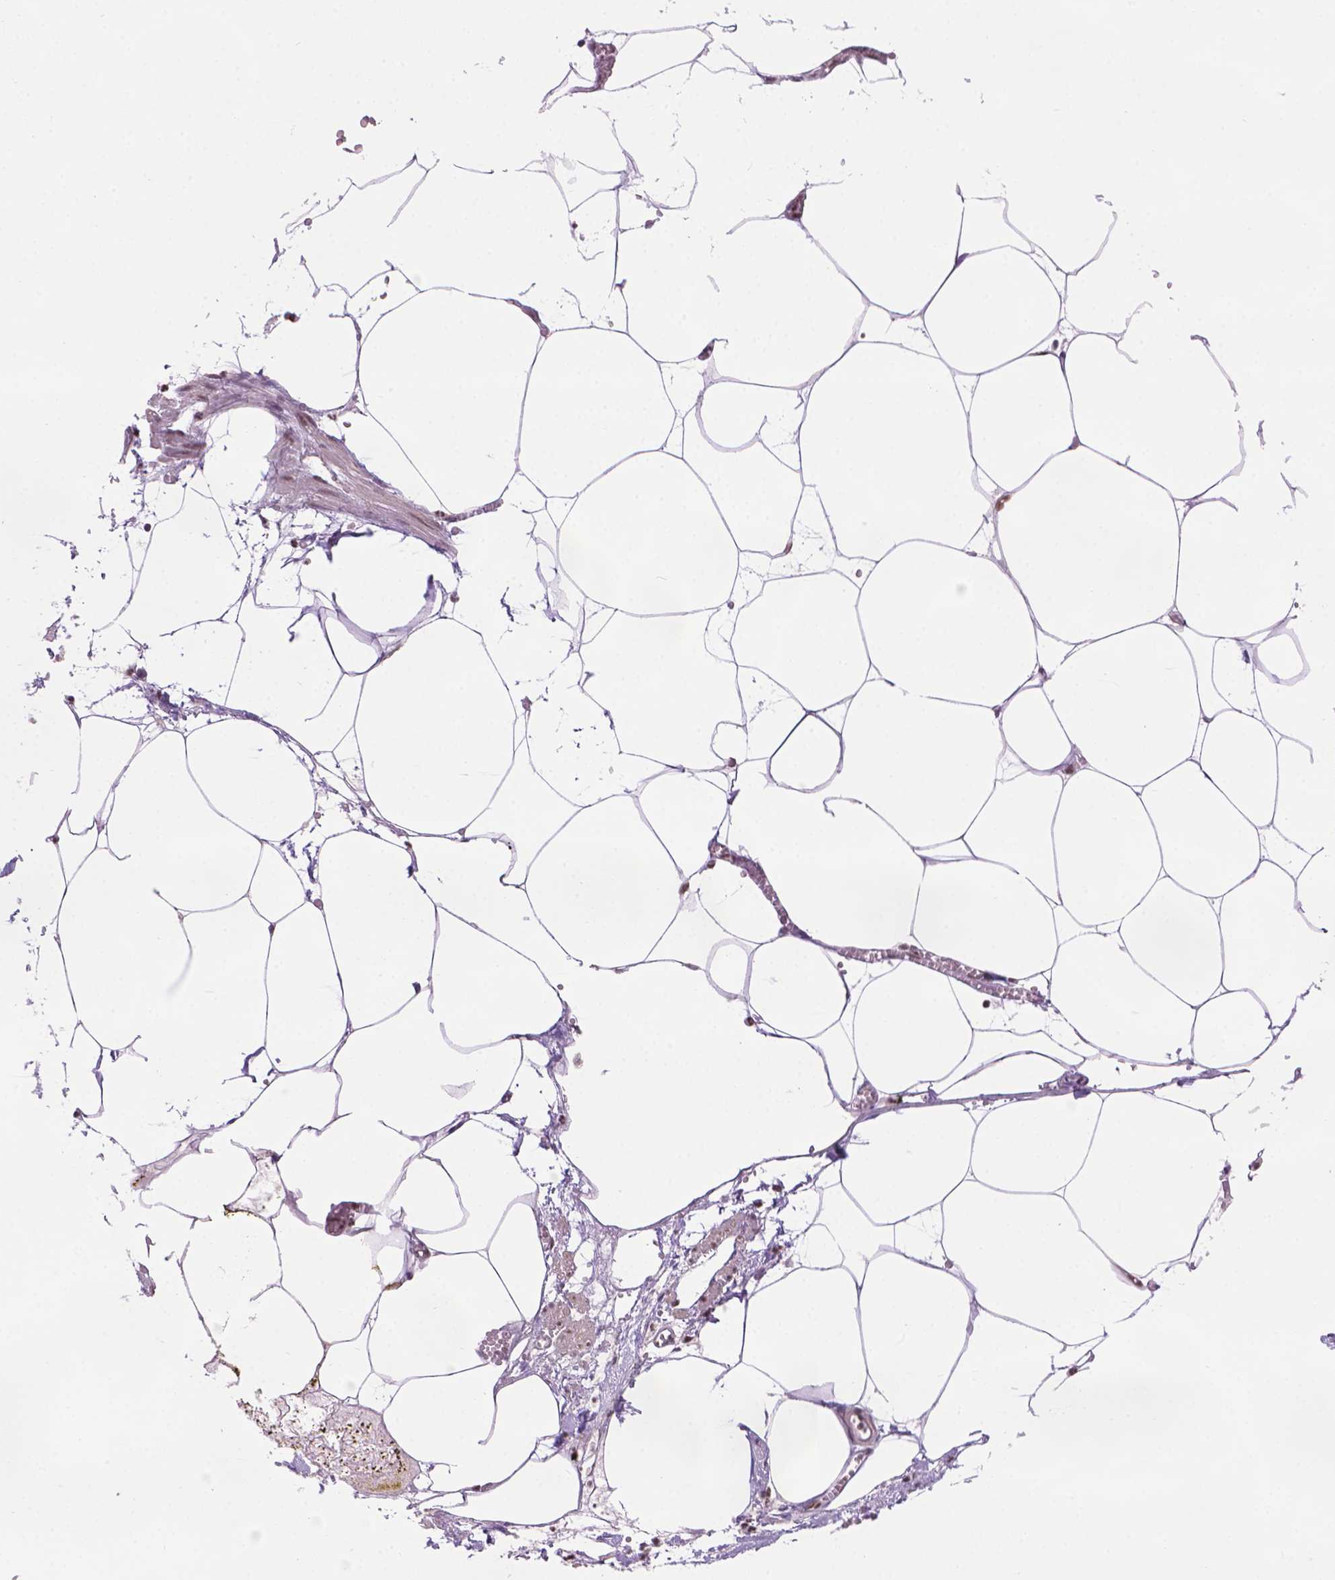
{"staining": {"intensity": "negative", "quantity": "none", "location": "none"}, "tissue": "adipose tissue", "cell_type": "Adipocytes", "image_type": "normal", "snomed": [{"axis": "morphology", "description": "Normal tissue, NOS"}, {"axis": "topography", "description": "Adipose tissue"}, {"axis": "topography", "description": "Pancreas"}, {"axis": "topography", "description": "Peripheral nerve tissue"}], "caption": "An image of adipose tissue stained for a protein displays no brown staining in adipocytes.", "gene": "UBN1", "patient": {"sex": "female", "age": 58}}